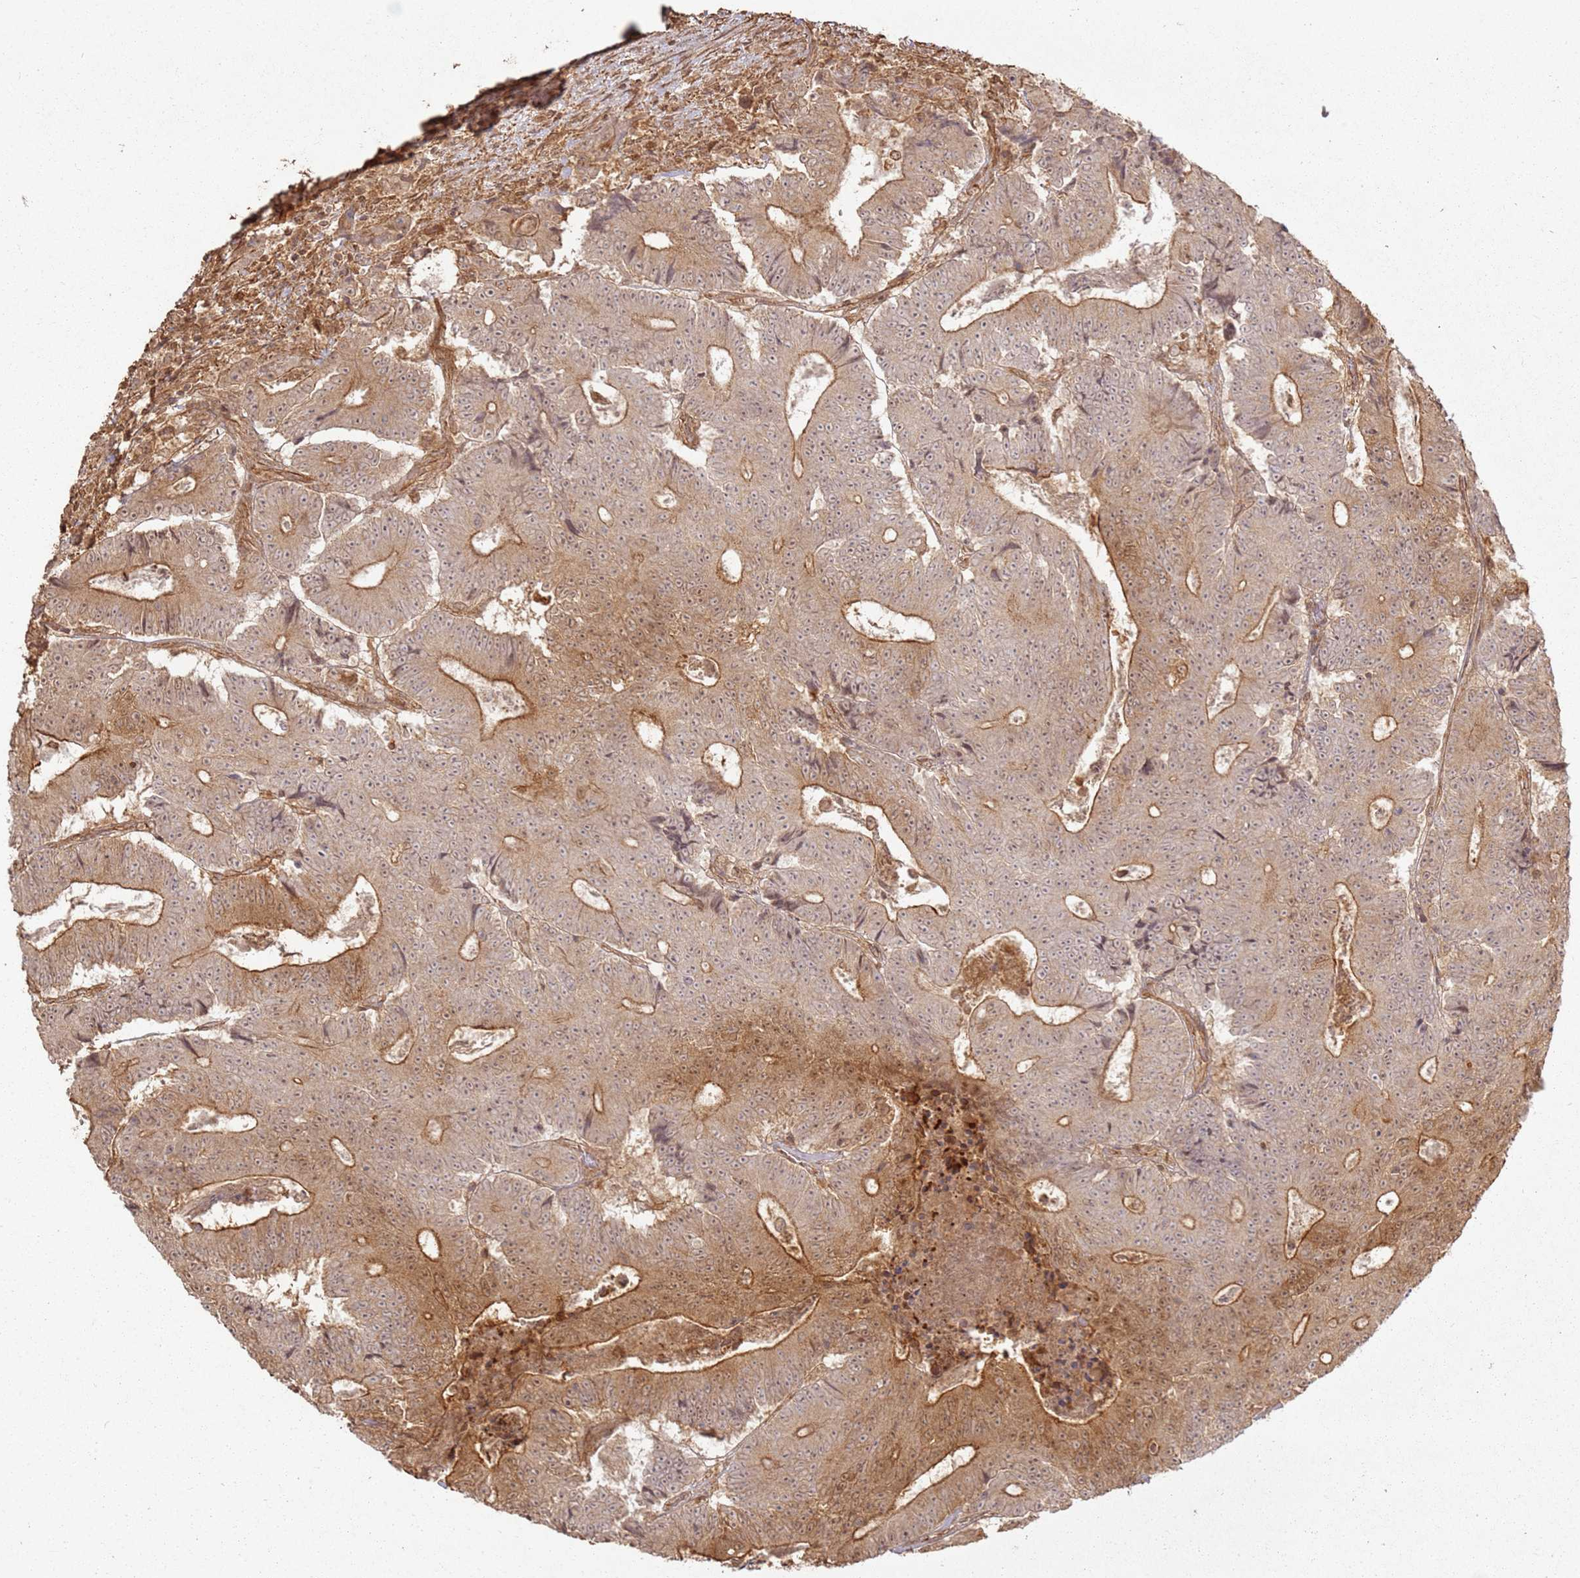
{"staining": {"intensity": "moderate", "quantity": ">75%", "location": "cytoplasmic/membranous"}, "tissue": "colorectal cancer", "cell_type": "Tumor cells", "image_type": "cancer", "snomed": [{"axis": "morphology", "description": "Adenocarcinoma, NOS"}, {"axis": "topography", "description": "Colon"}], "caption": "Immunohistochemistry (IHC) (DAB) staining of human colorectal cancer exhibits moderate cytoplasmic/membranous protein staining in about >75% of tumor cells. Using DAB (brown) and hematoxylin (blue) stains, captured at high magnification using brightfield microscopy.", "gene": "ZNF776", "patient": {"sex": "male", "age": 83}}